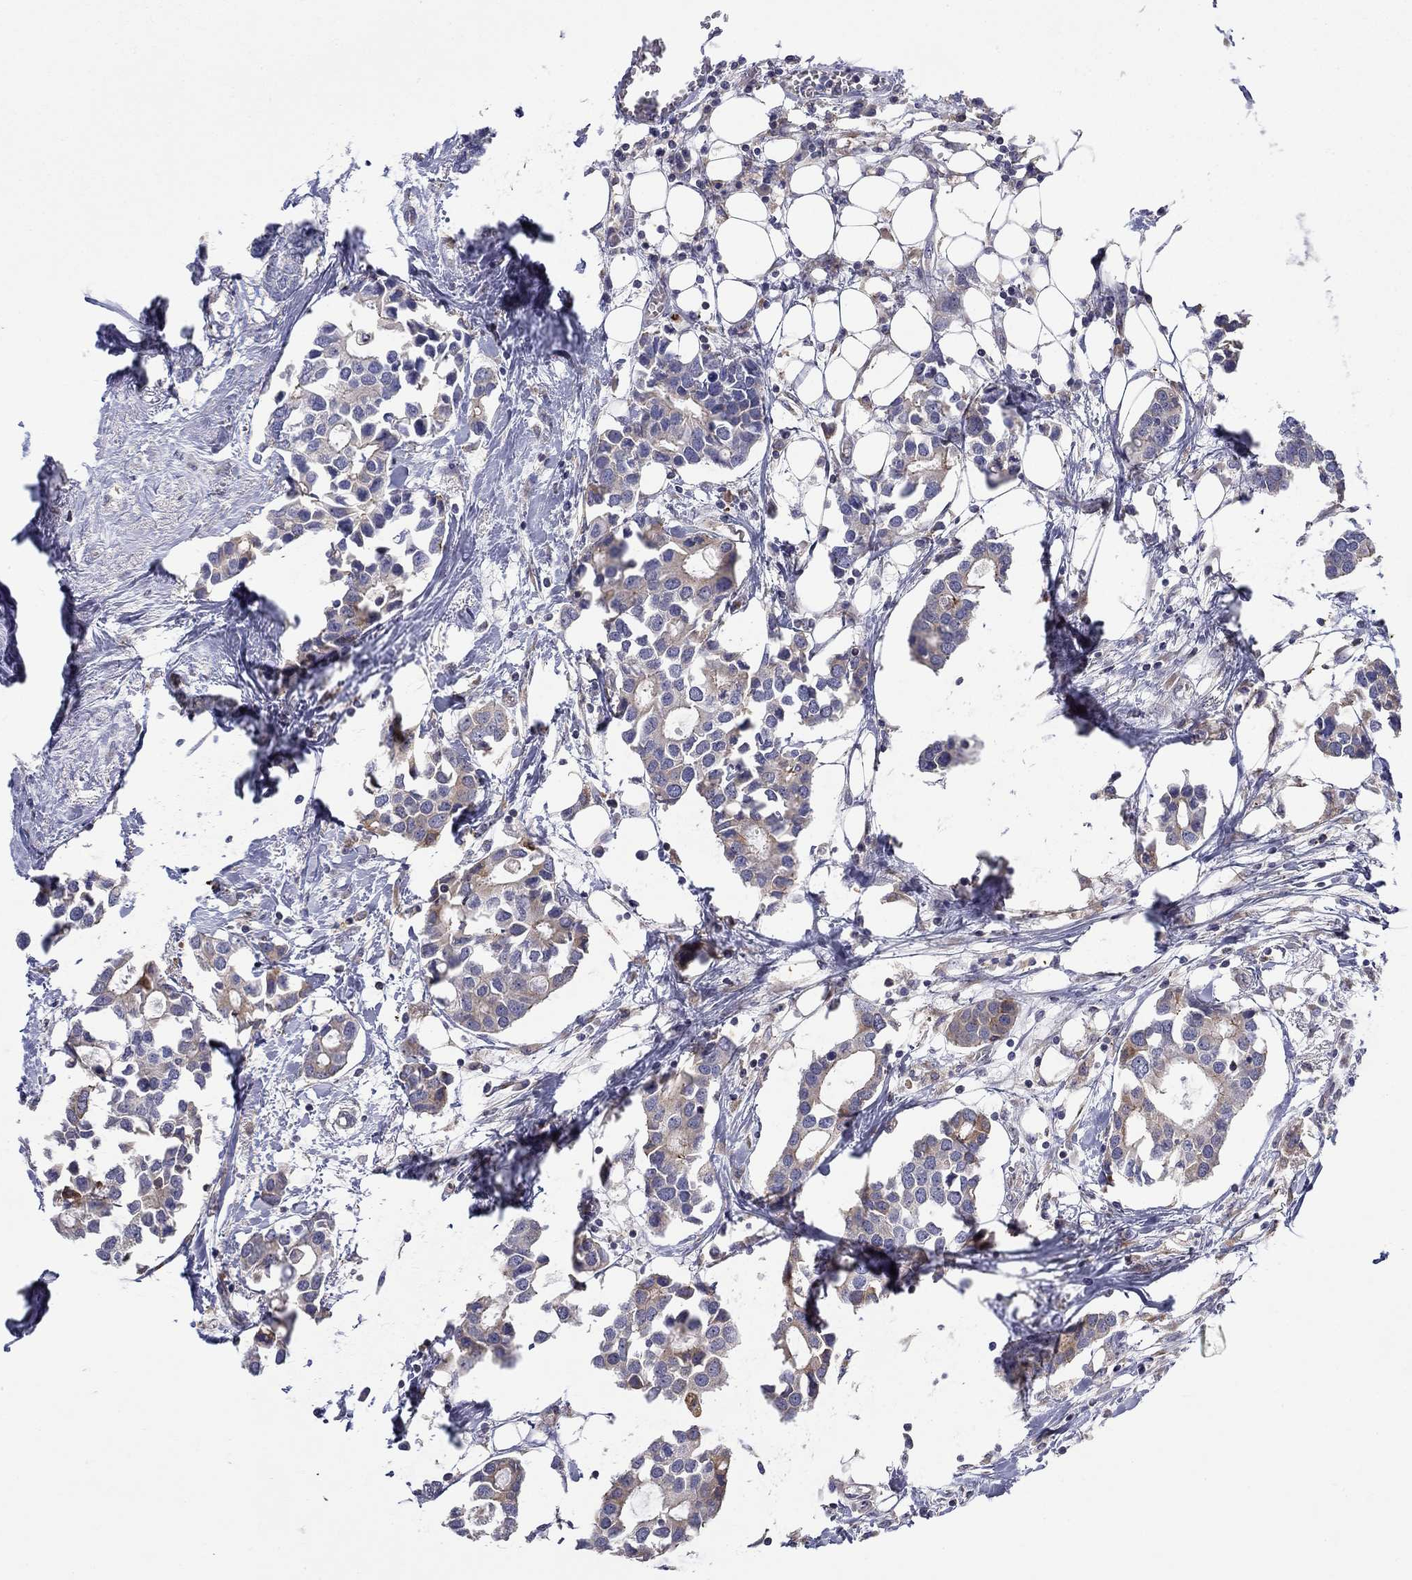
{"staining": {"intensity": "weak", "quantity": "25%-75%", "location": "cytoplasmic/membranous"}, "tissue": "breast cancer", "cell_type": "Tumor cells", "image_type": "cancer", "snomed": [{"axis": "morphology", "description": "Duct carcinoma"}, {"axis": "topography", "description": "Breast"}], "caption": "This image shows immunohistochemistry (IHC) staining of breast cancer (intraductal carcinoma), with low weak cytoplasmic/membranous staining in approximately 25%-75% of tumor cells.", "gene": "QRFPR", "patient": {"sex": "female", "age": 83}}